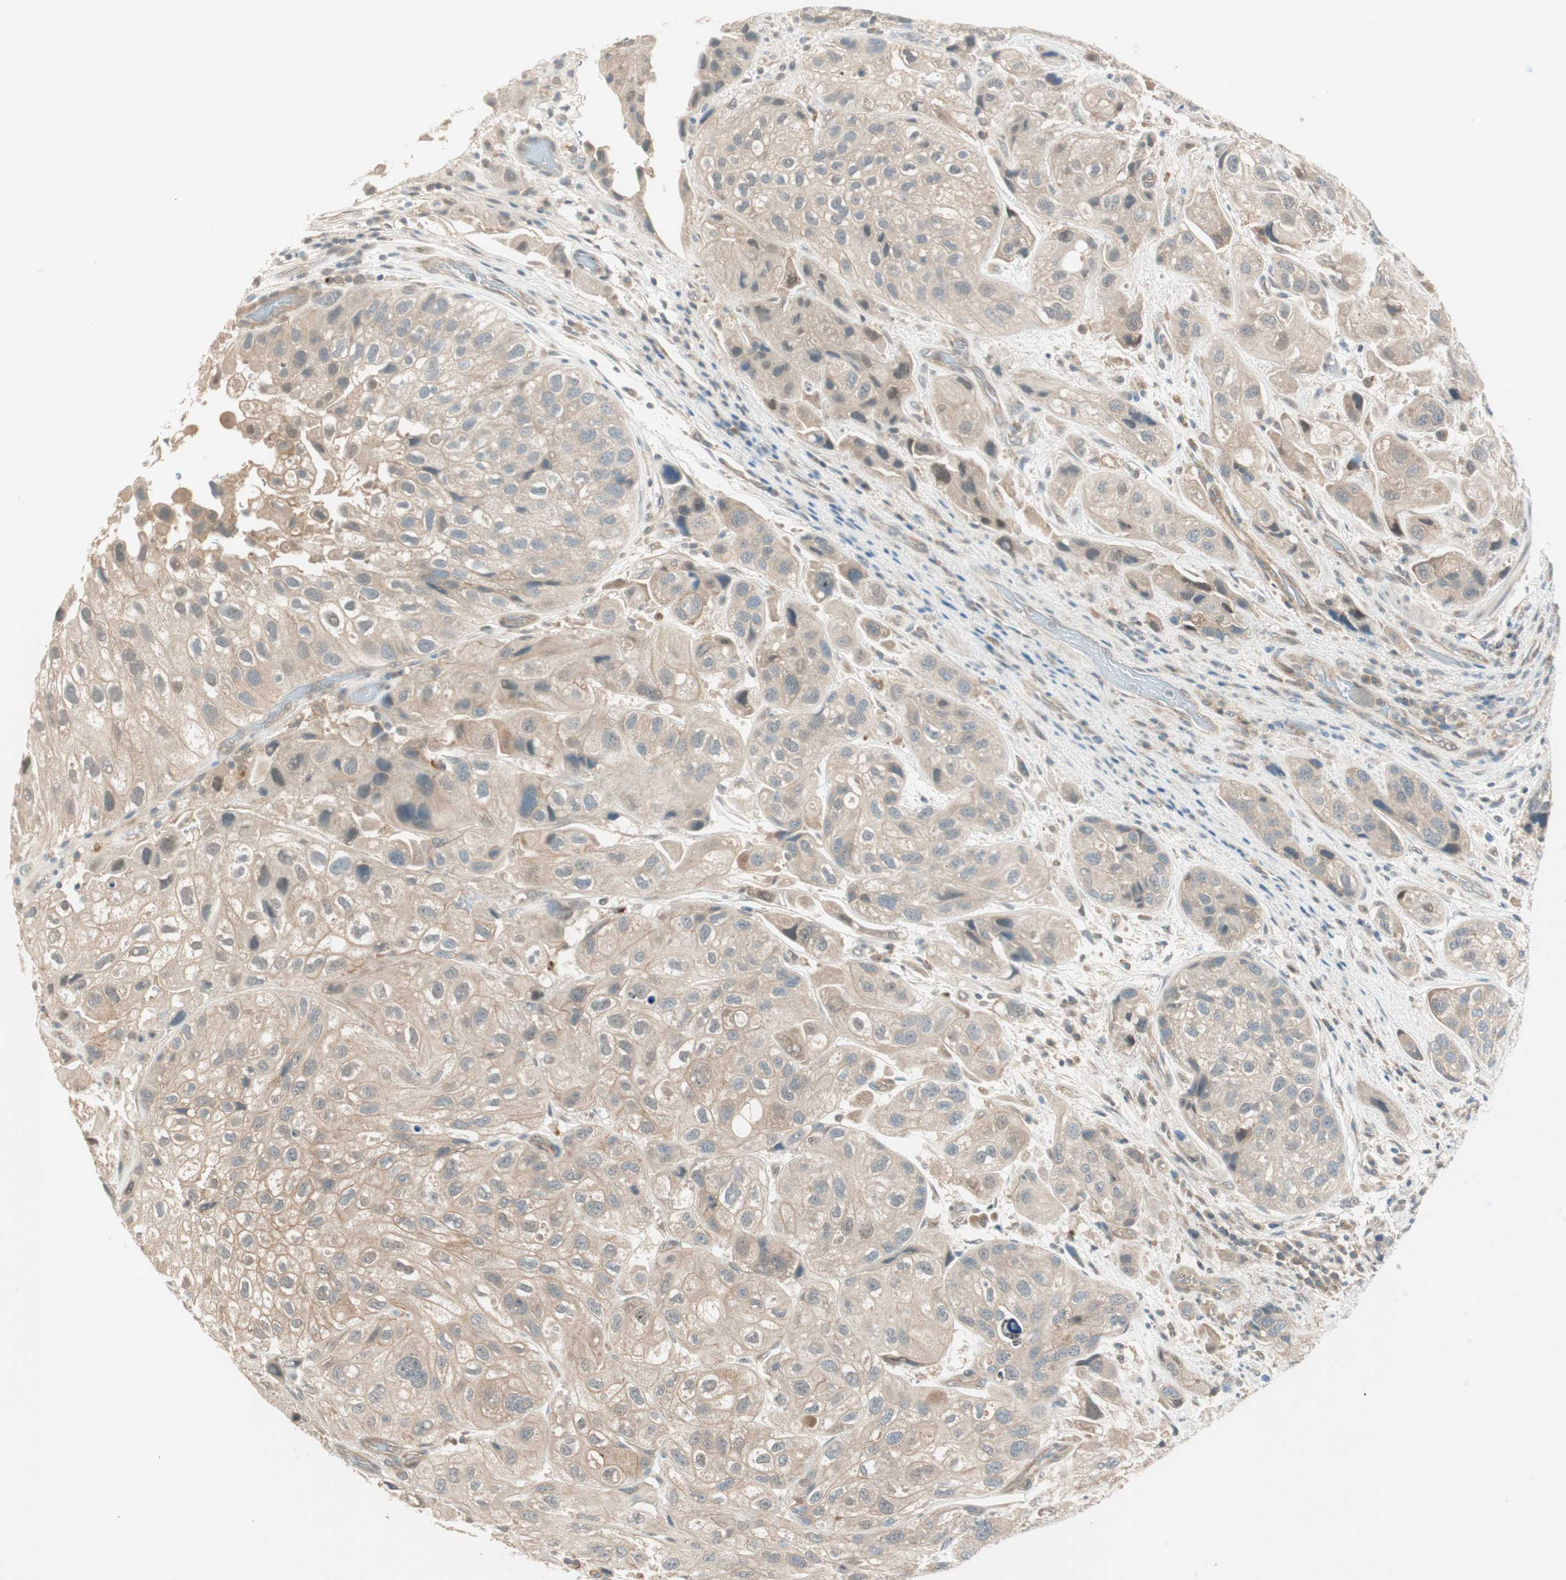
{"staining": {"intensity": "weak", "quantity": "25%-75%", "location": "cytoplasmic/membranous"}, "tissue": "urothelial cancer", "cell_type": "Tumor cells", "image_type": "cancer", "snomed": [{"axis": "morphology", "description": "Urothelial carcinoma, High grade"}, {"axis": "topography", "description": "Urinary bladder"}], "caption": "Human urothelial cancer stained with a protein marker displays weak staining in tumor cells.", "gene": "PSMD8", "patient": {"sex": "female", "age": 64}}